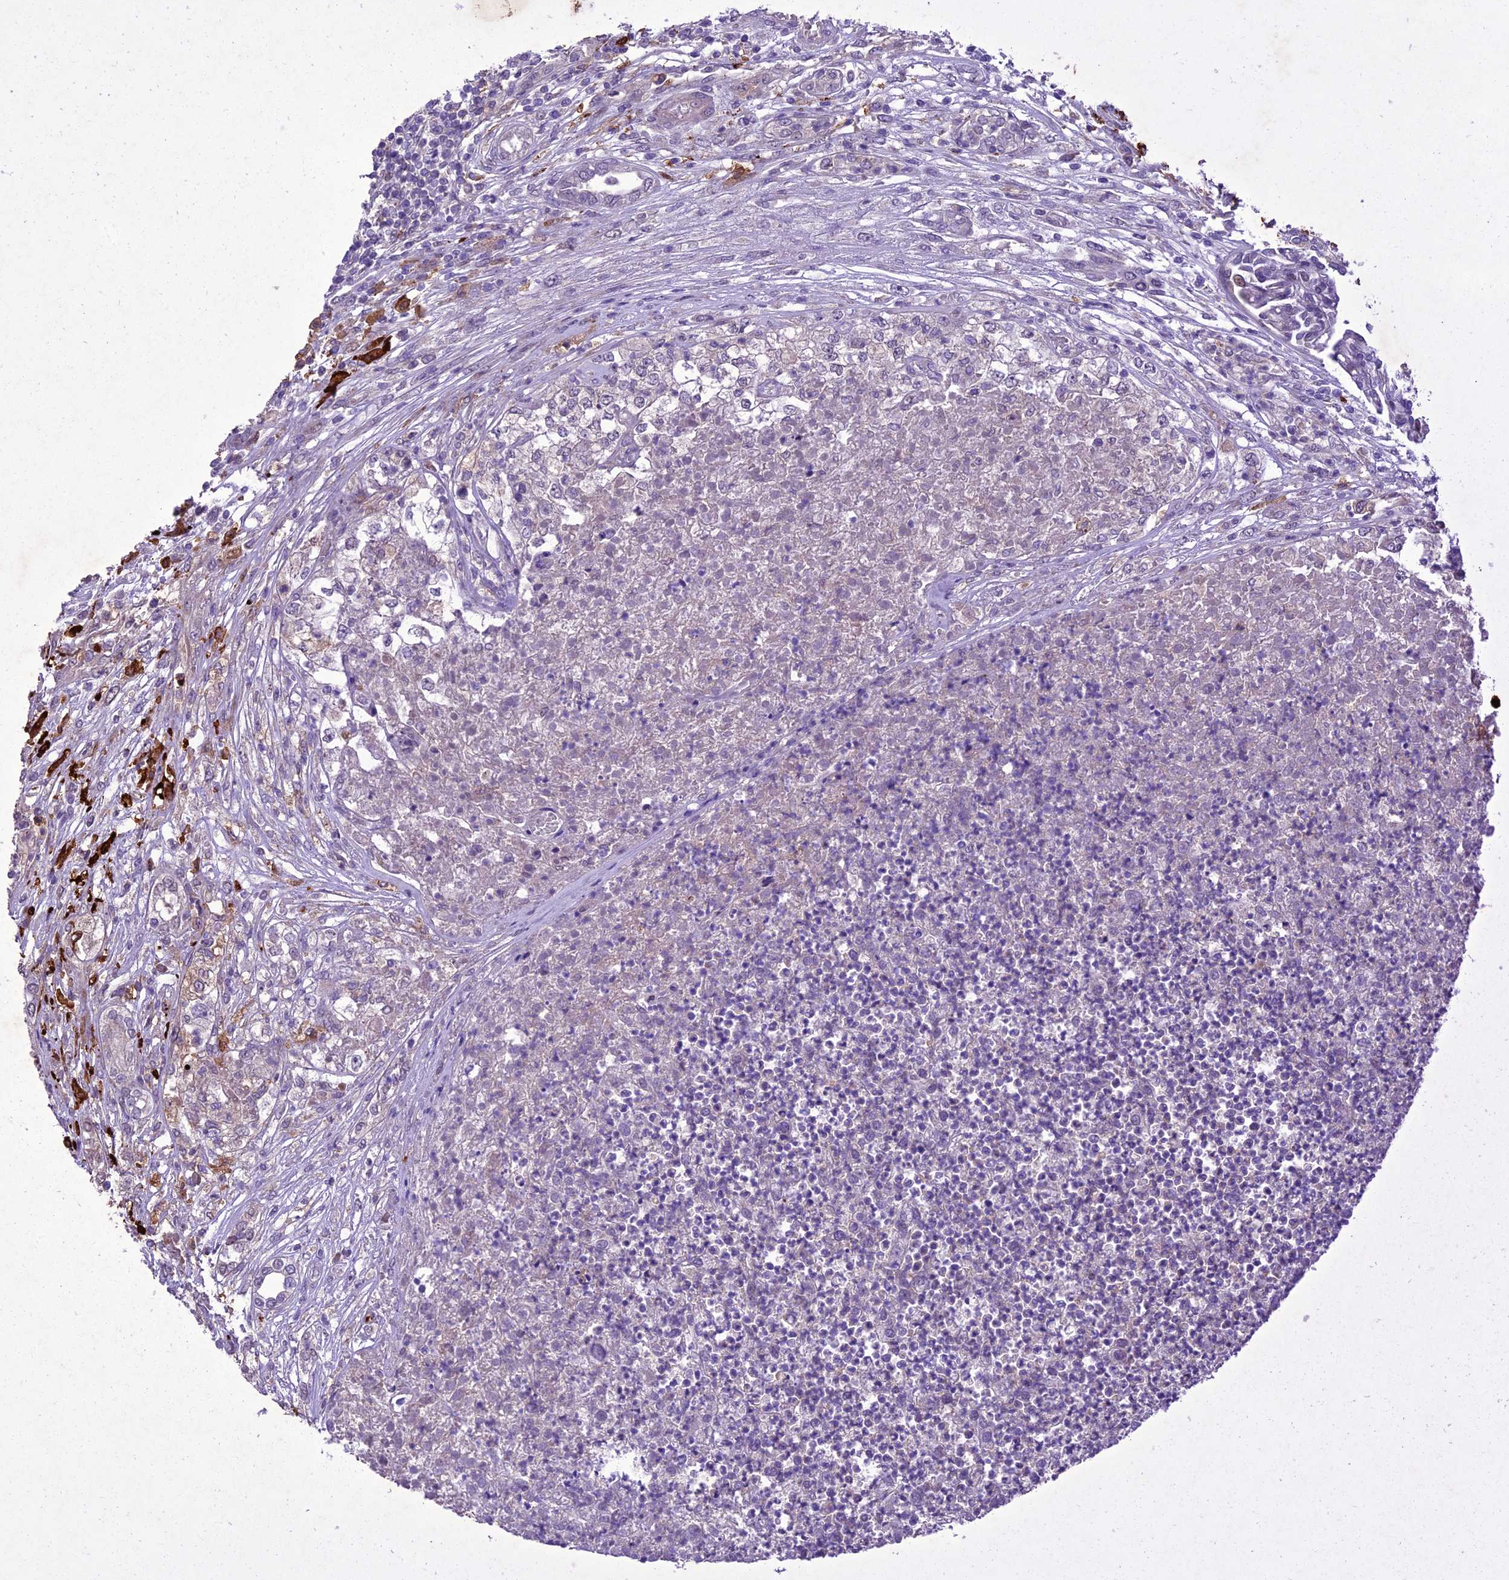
{"staining": {"intensity": "weak", "quantity": "<25%", "location": "cytoplasmic/membranous"}, "tissue": "renal cancer", "cell_type": "Tumor cells", "image_type": "cancer", "snomed": [{"axis": "morphology", "description": "Adenocarcinoma, NOS"}, {"axis": "topography", "description": "Kidney"}], "caption": "A photomicrograph of adenocarcinoma (renal) stained for a protein displays no brown staining in tumor cells.", "gene": "ANKRD52", "patient": {"sex": "female", "age": 54}}